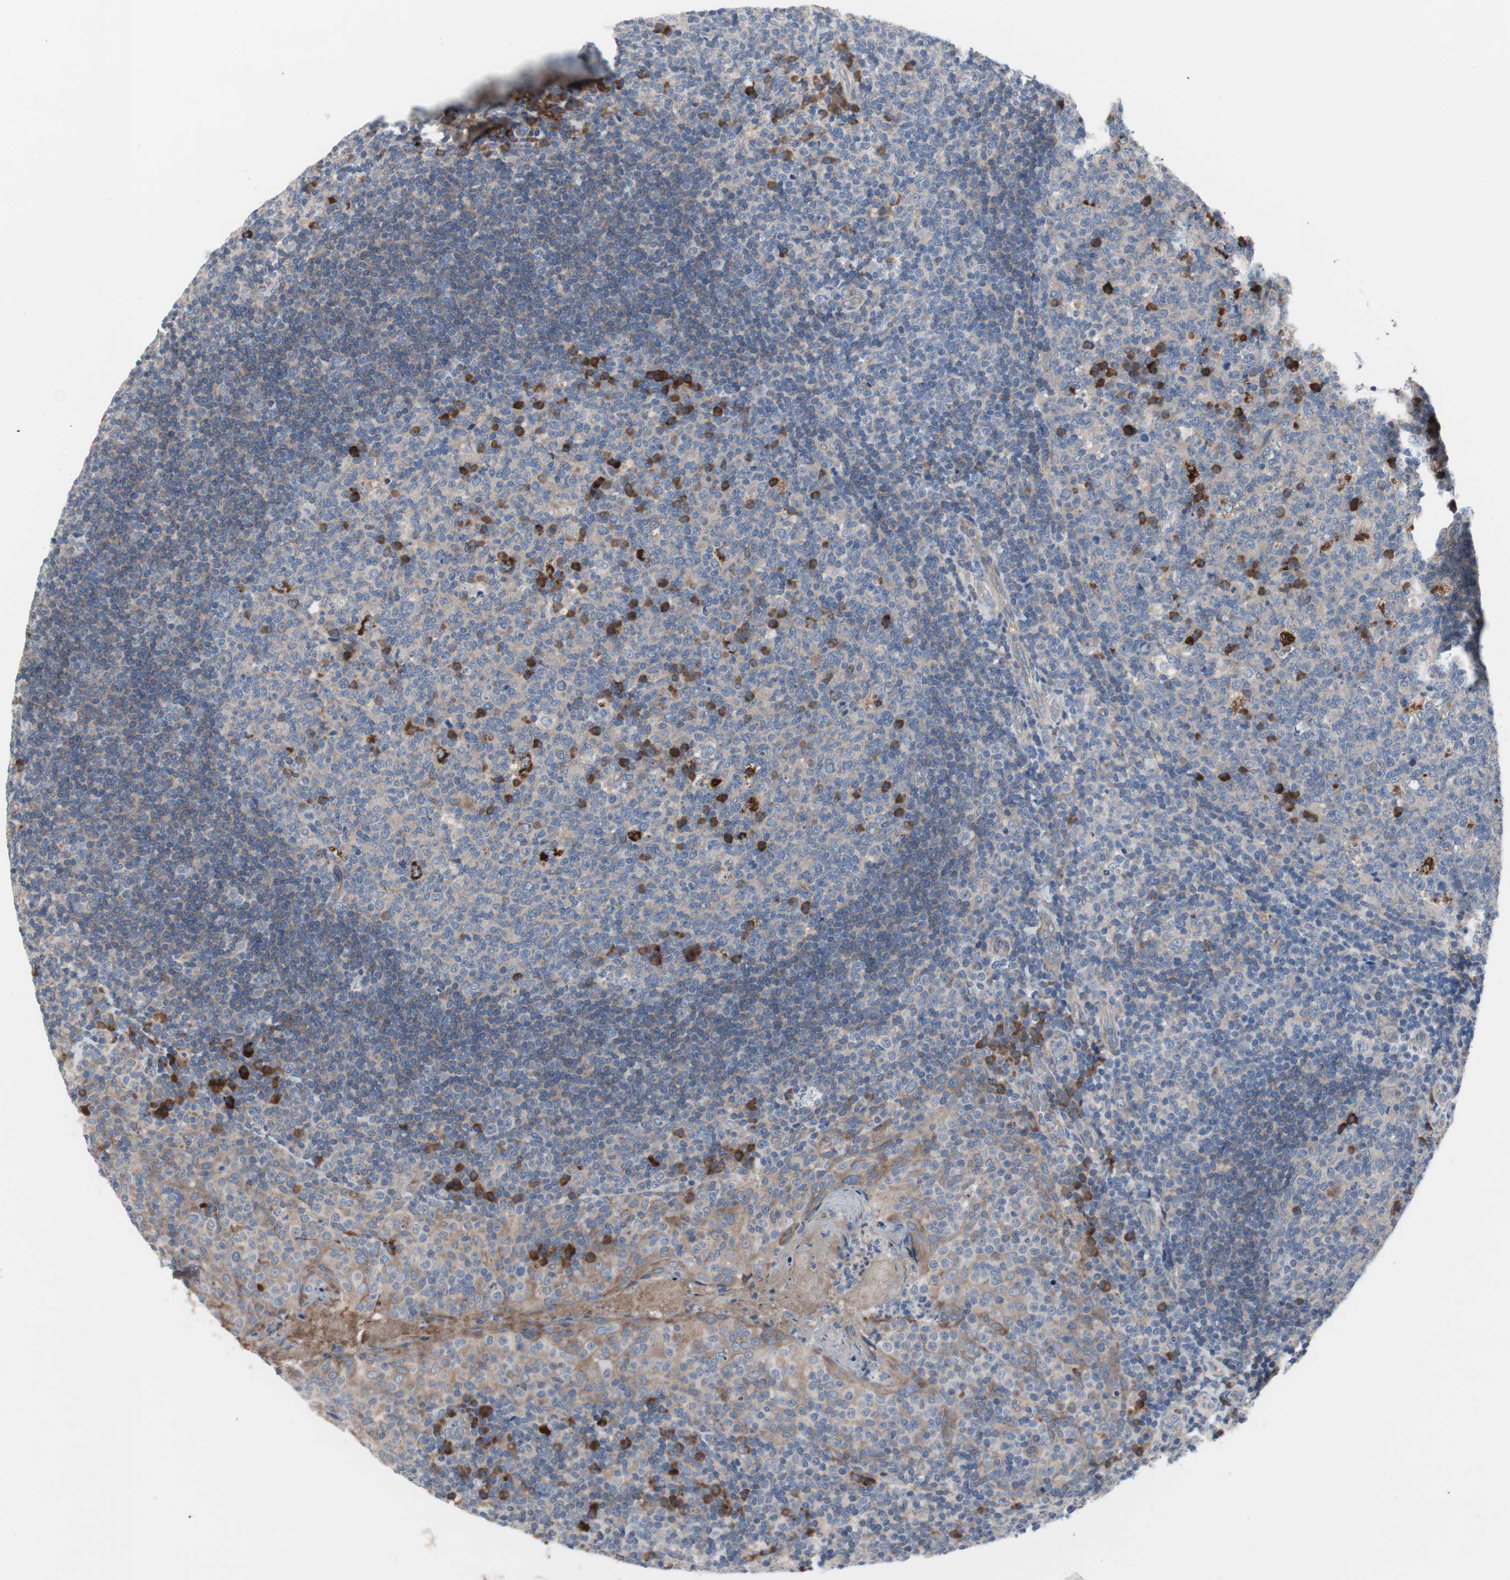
{"staining": {"intensity": "negative", "quantity": "none", "location": "none"}, "tissue": "tonsil", "cell_type": "Germinal center cells", "image_type": "normal", "snomed": [{"axis": "morphology", "description": "Normal tissue, NOS"}, {"axis": "topography", "description": "Tonsil"}], "caption": "The immunohistochemistry (IHC) photomicrograph has no significant positivity in germinal center cells of tonsil.", "gene": "KANSL1", "patient": {"sex": "male", "age": 17}}